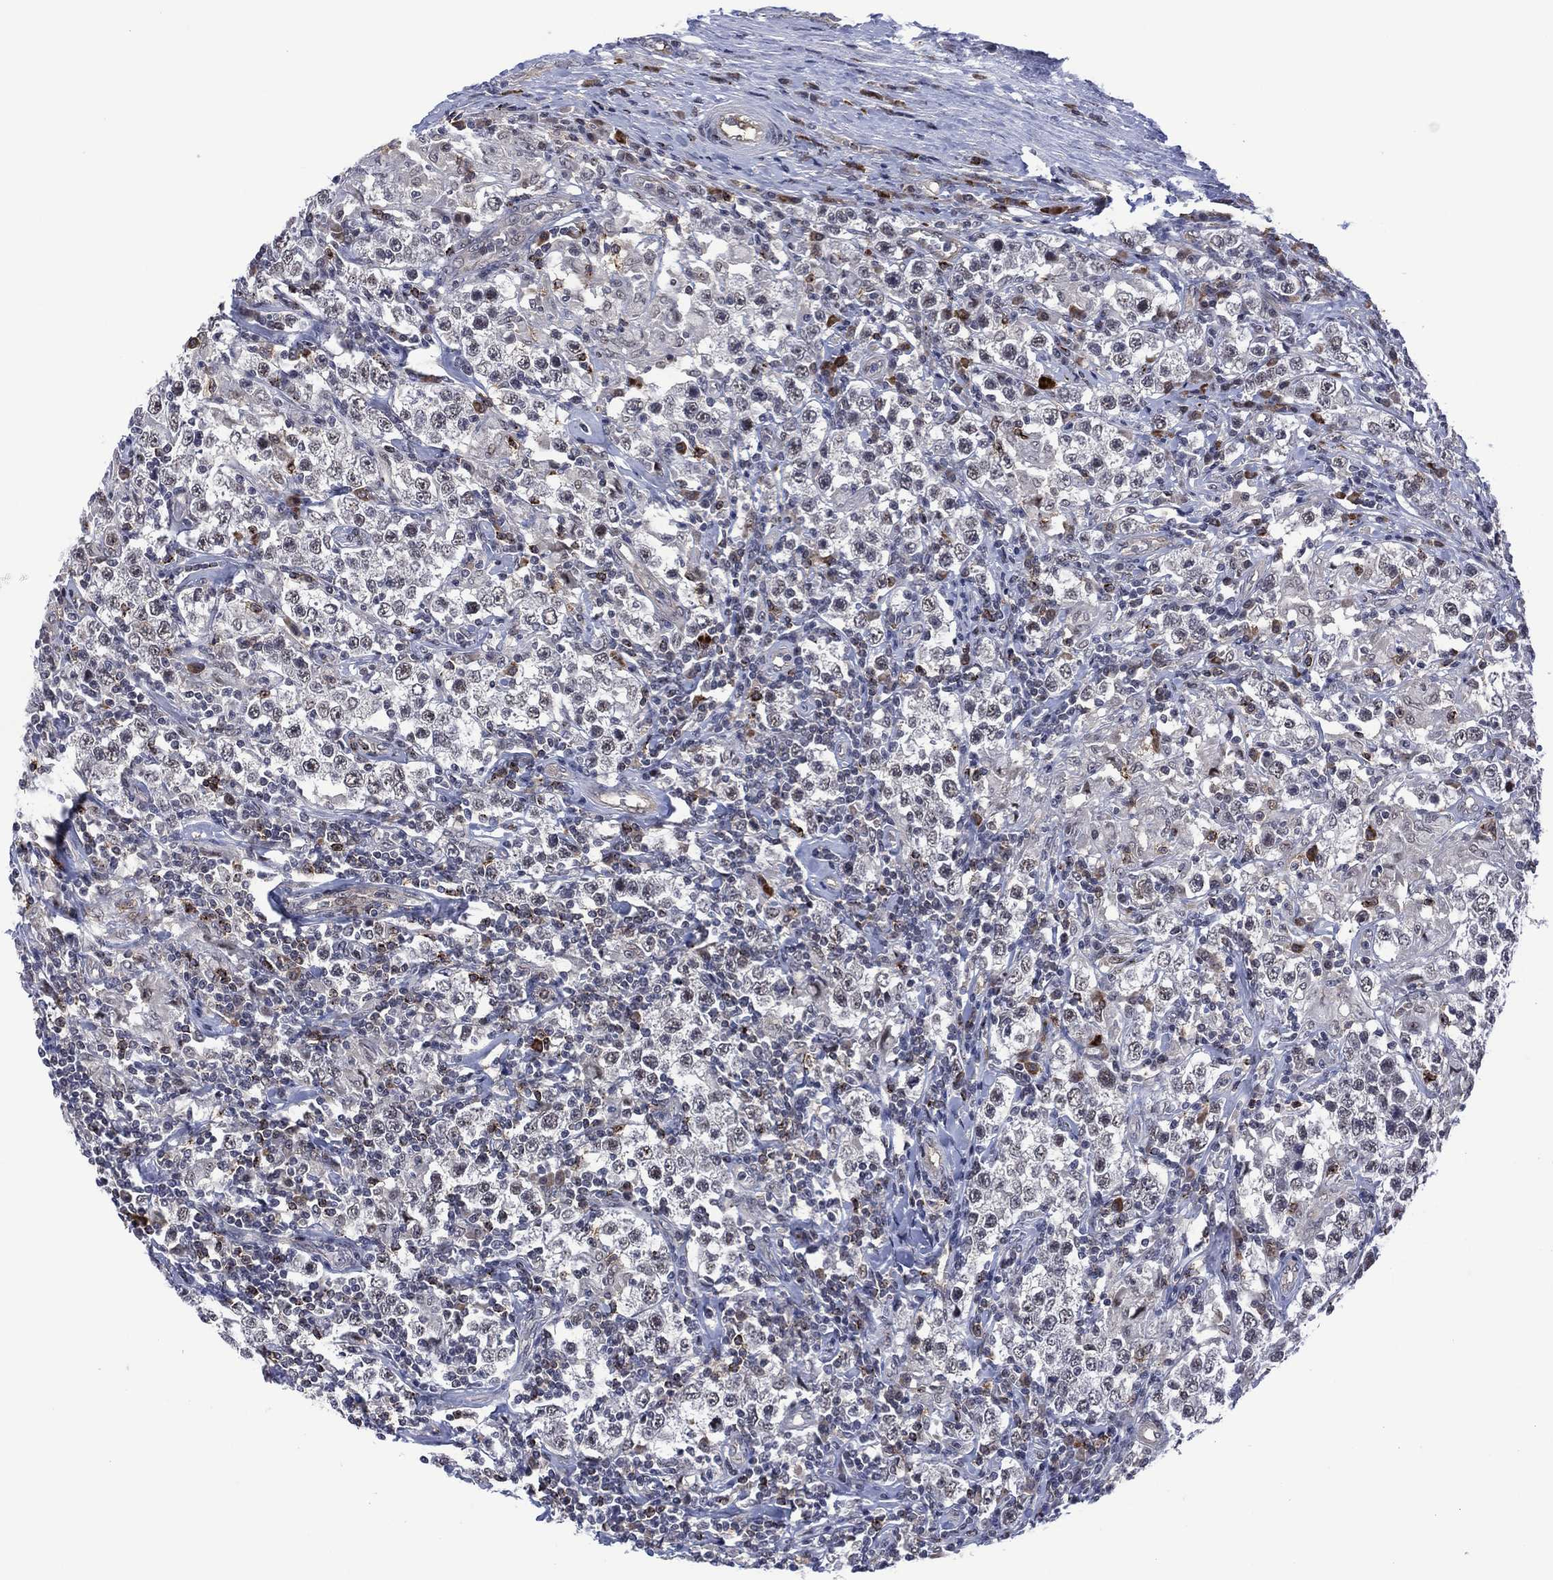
{"staining": {"intensity": "negative", "quantity": "none", "location": "none"}, "tissue": "testis cancer", "cell_type": "Tumor cells", "image_type": "cancer", "snomed": [{"axis": "morphology", "description": "Seminoma, NOS"}, {"axis": "morphology", "description": "Carcinoma, Embryonal, NOS"}, {"axis": "topography", "description": "Testis"}], "caption": "Immunohistochemical staining of testis cancer (seminoma) exhibits no significant staining in tumor cells.", "gene": "DPP4", "patient": {"sex": "male", "age": 41}}